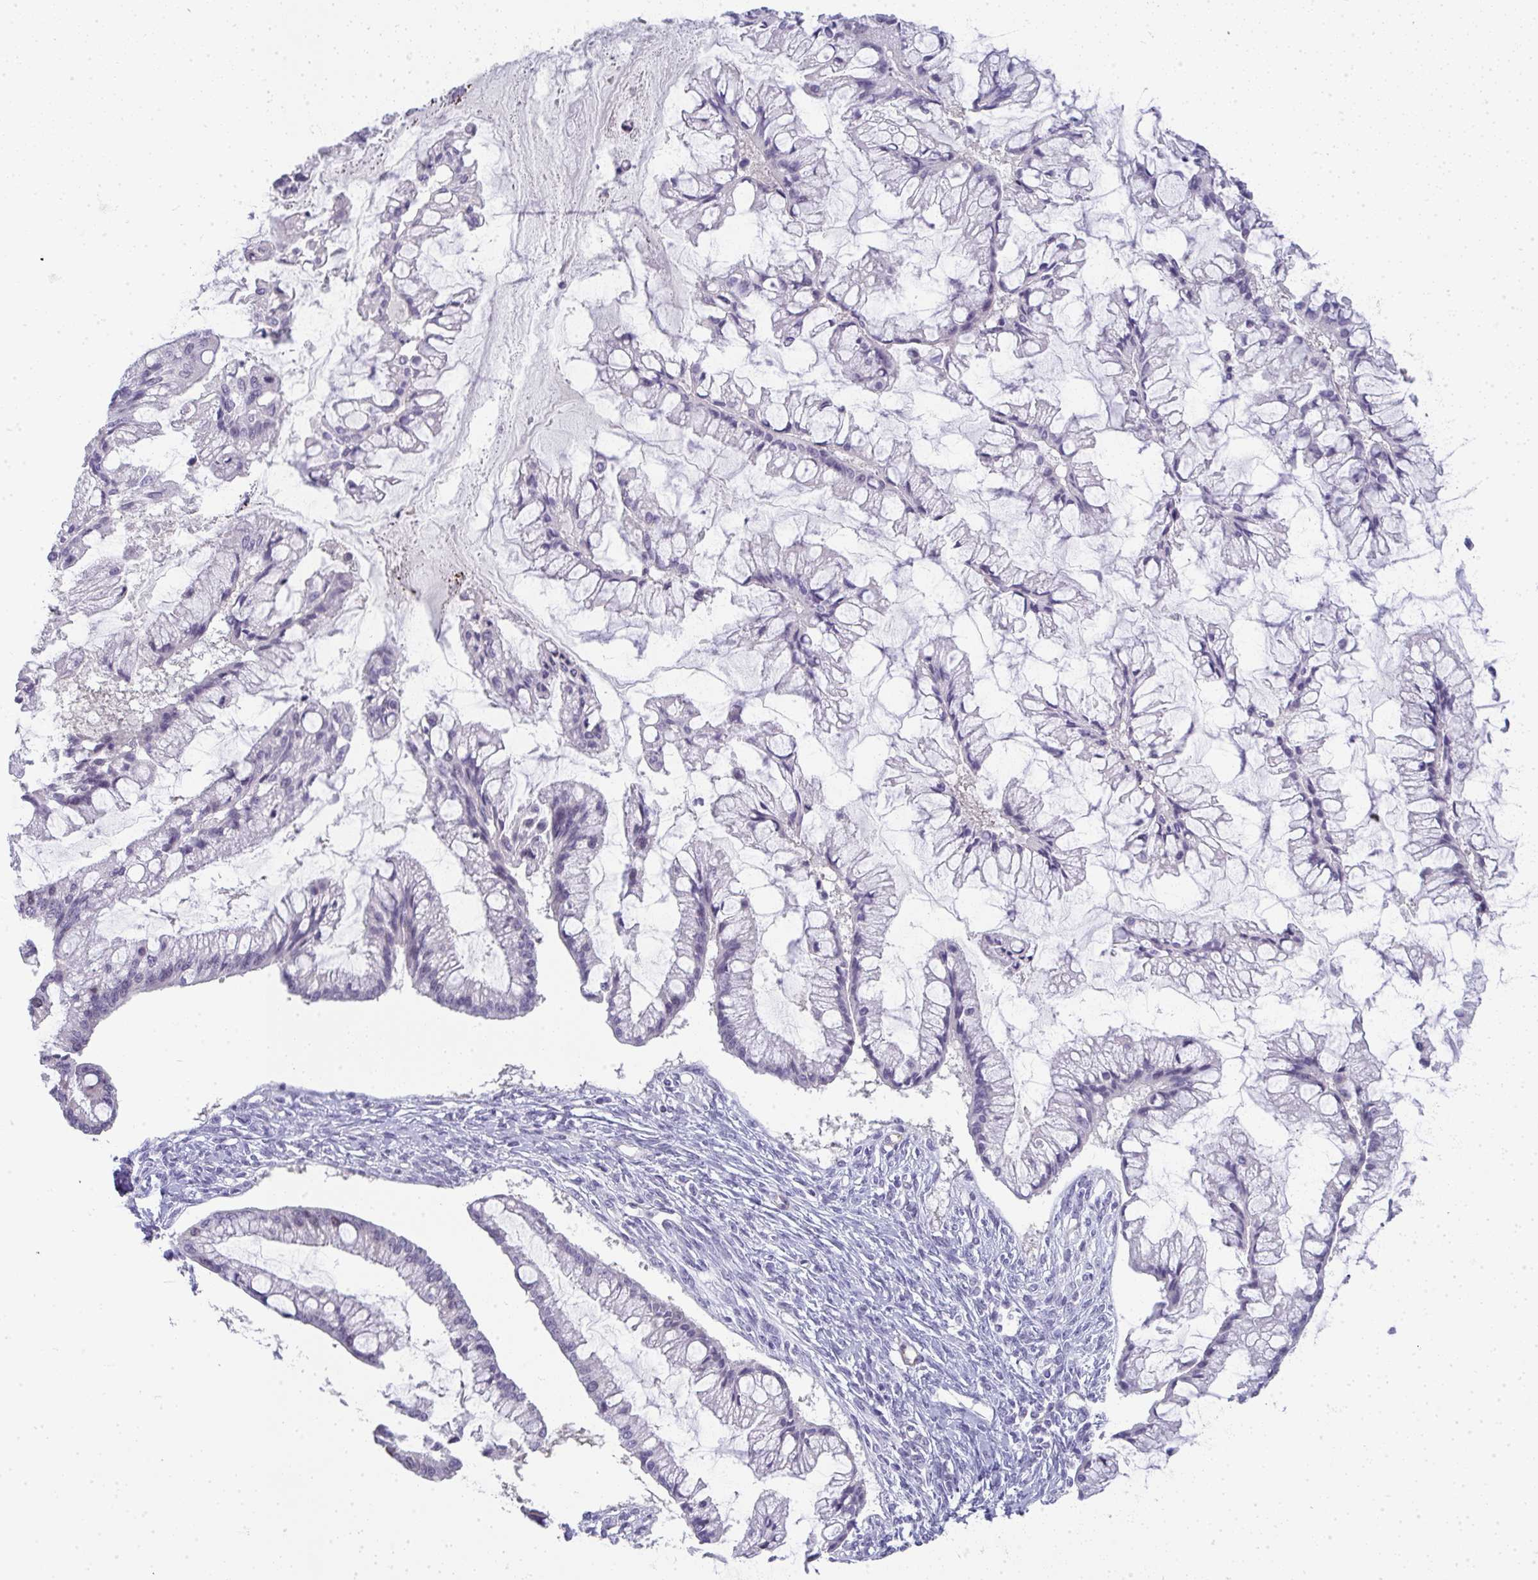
{"staining": {"intensity": "negative", "quantity": "none", "location": "none"}, "tissue": "ovarian cancer", "cell_type": "Tumor cells", "image_type": "cancer", "snomed": [{"axis": "morphology", "description": "Cystadenocarcinoma, mucinous, NOS"}, {"axis": "topography", "description": "Ovary"}], "caption": "Immunohistochemistry (IHC) micrograph of neoplastic tissue: ovarian mucinous cystadenocarcinoma stained with DAB (3,3'-diaminobenzidine) demonstrates no significant protein positivity in tumor cells. (Stains: DAB immunohistochemistry (IHC) with hematoxylin counter stain, Microscopy: brightfield microscopy at high magnification).", "gene": "UBE2S", "patient": {"sex": "female", "age": 73}}